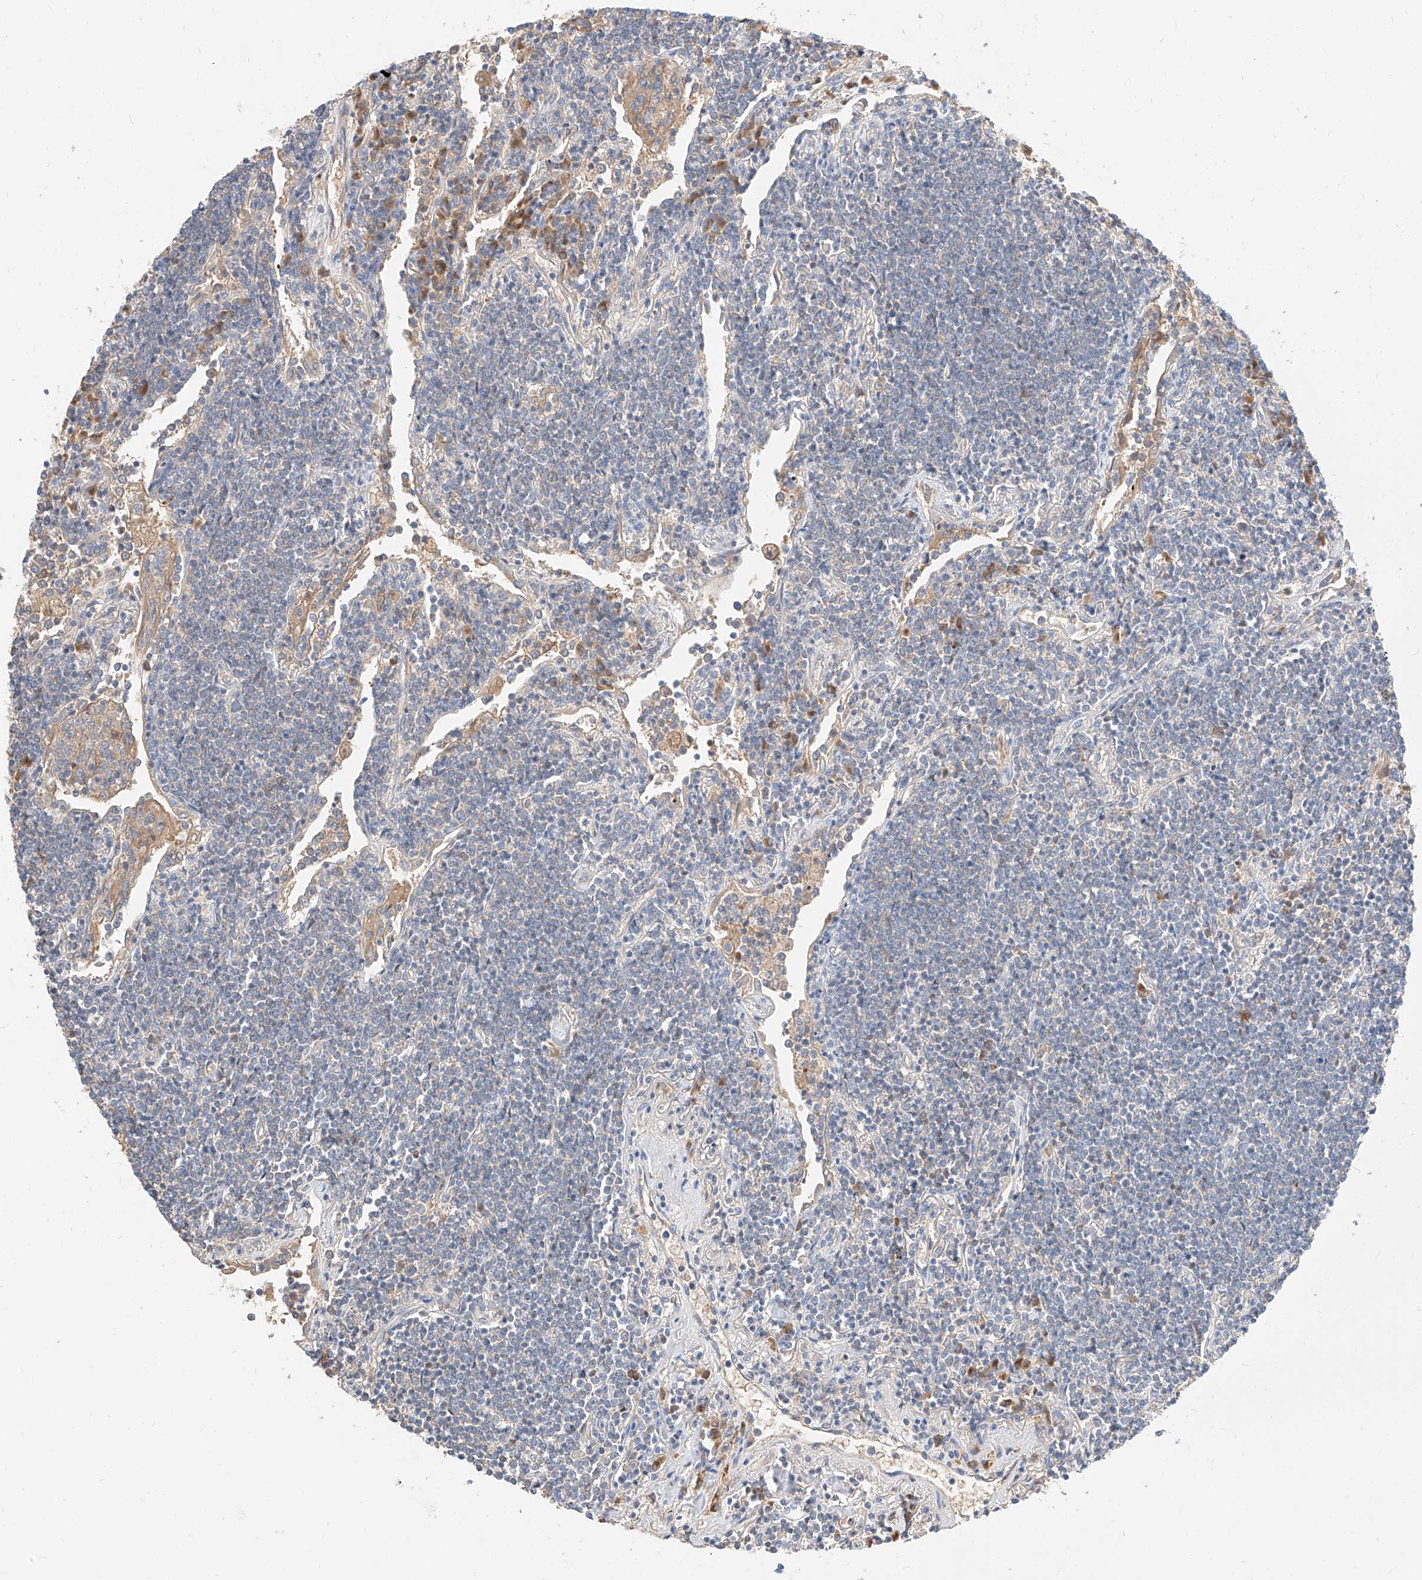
{"staining": {"intensity": "negative", "quantity": "none", "location": "none"}, "tissue": "lymphoma", "cell_type": "Tumor cells", "image_type": "cancer", "snomed": [{"axis": "morphology", "description": "Malignant lymphoma, non-Hodgkin's type, Low grade"}, {"axis": "topography", "description": "Lung"}], "caption": "The micrograph exhibits no staining of tumor cells in malignant lymphoma, non-Hodgkin's type (low-grade). The staining was performed using DAB to visualize the protein expression in brown, while the nuclei were stained in blue with hematoxylin (Magnification: 20x).", "gene": "MAP7", "patient": {"sex": "female", "age": 71}}